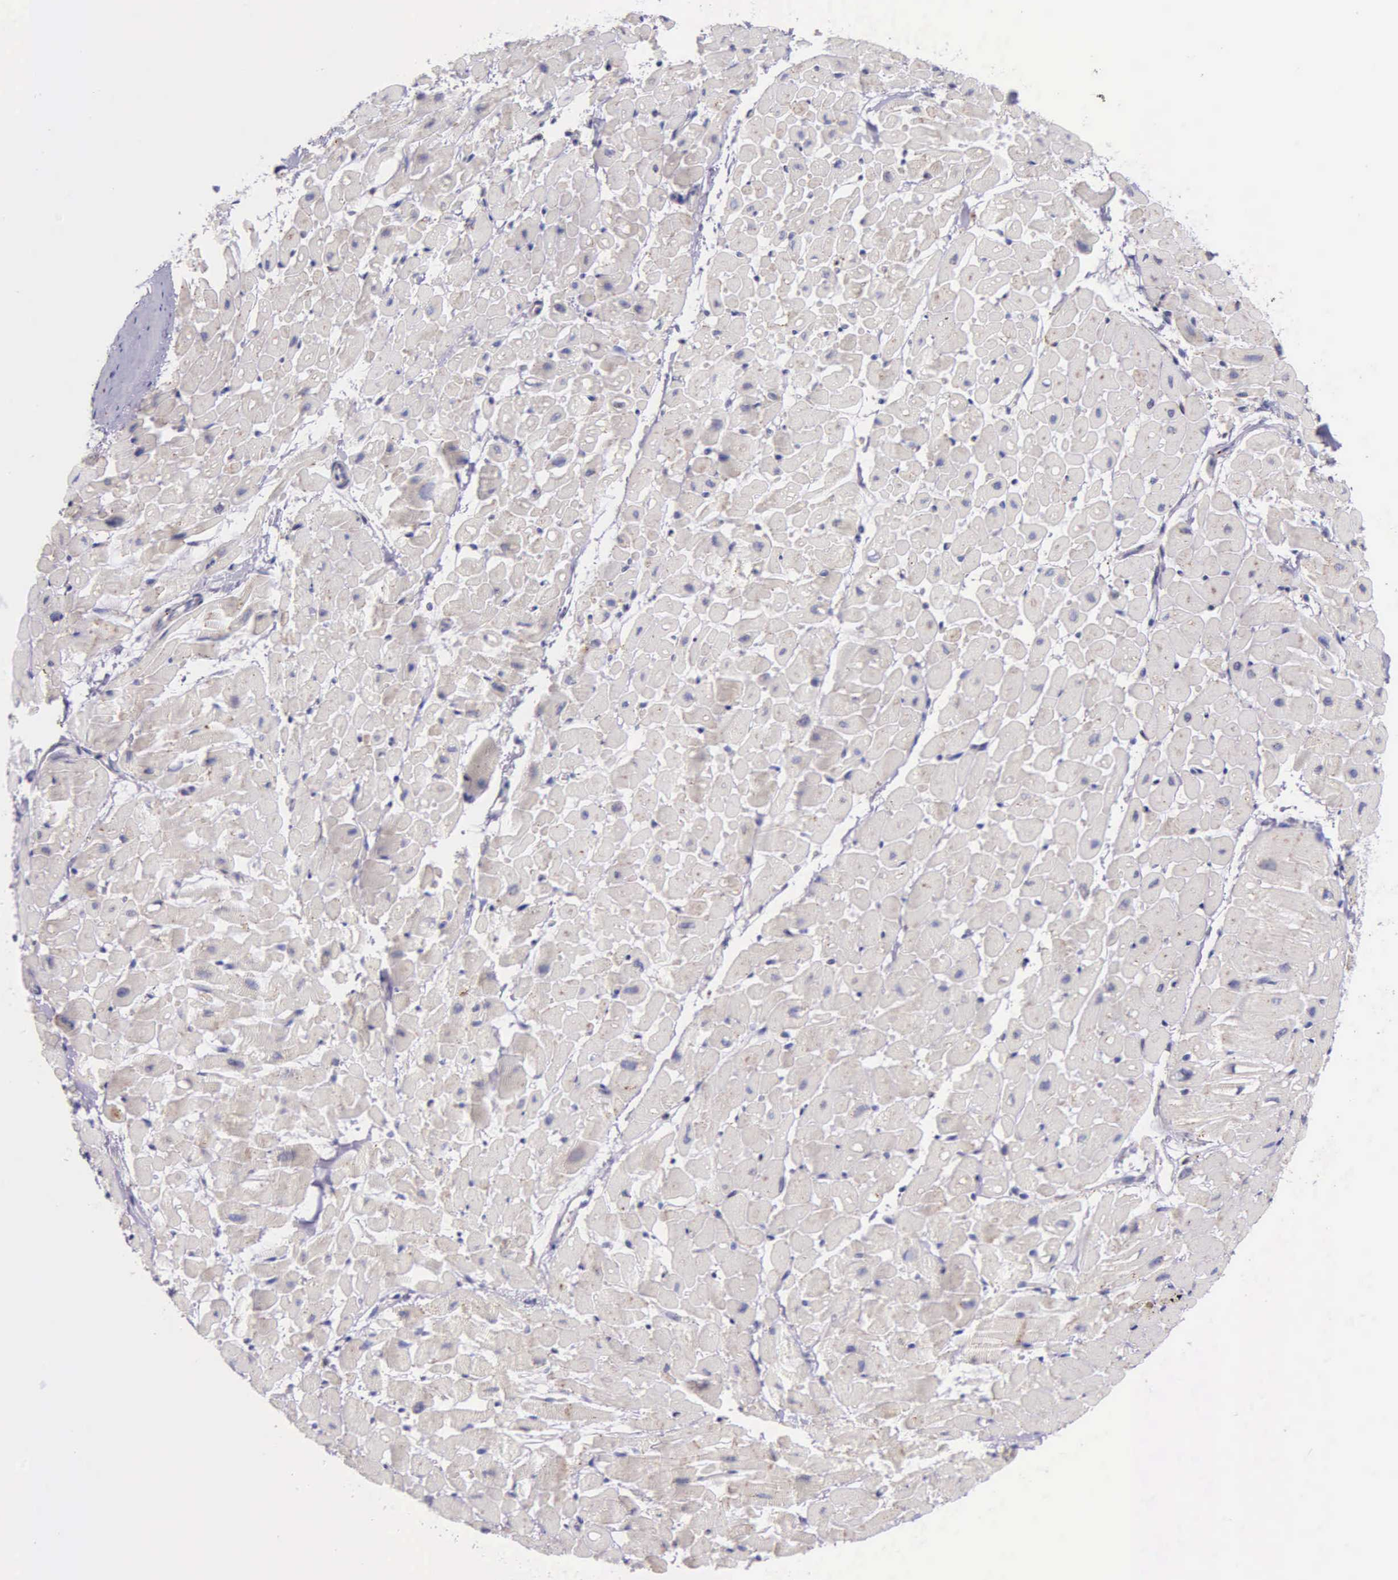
{"staining": {"intensity": "negative", "quantity": "none", "location": "none"}, "tissue": "heart muscle", "cell_type": "Cardiomyocytes", "image_type": "normal", "snomed": [{"axis": "morphology", "description": "Normal tissue, NOS"}, {"axis": "topography", "description": "Heart"}], "caption": "The immunohistochemistry (IHC) micrograph has no significant expression in cardiomyocytes of heart muscle. (IHC, brightfield microscopy, high magnification).", "gene": "CTAGE15", "patient": {"sex": "male", "age": 45}}